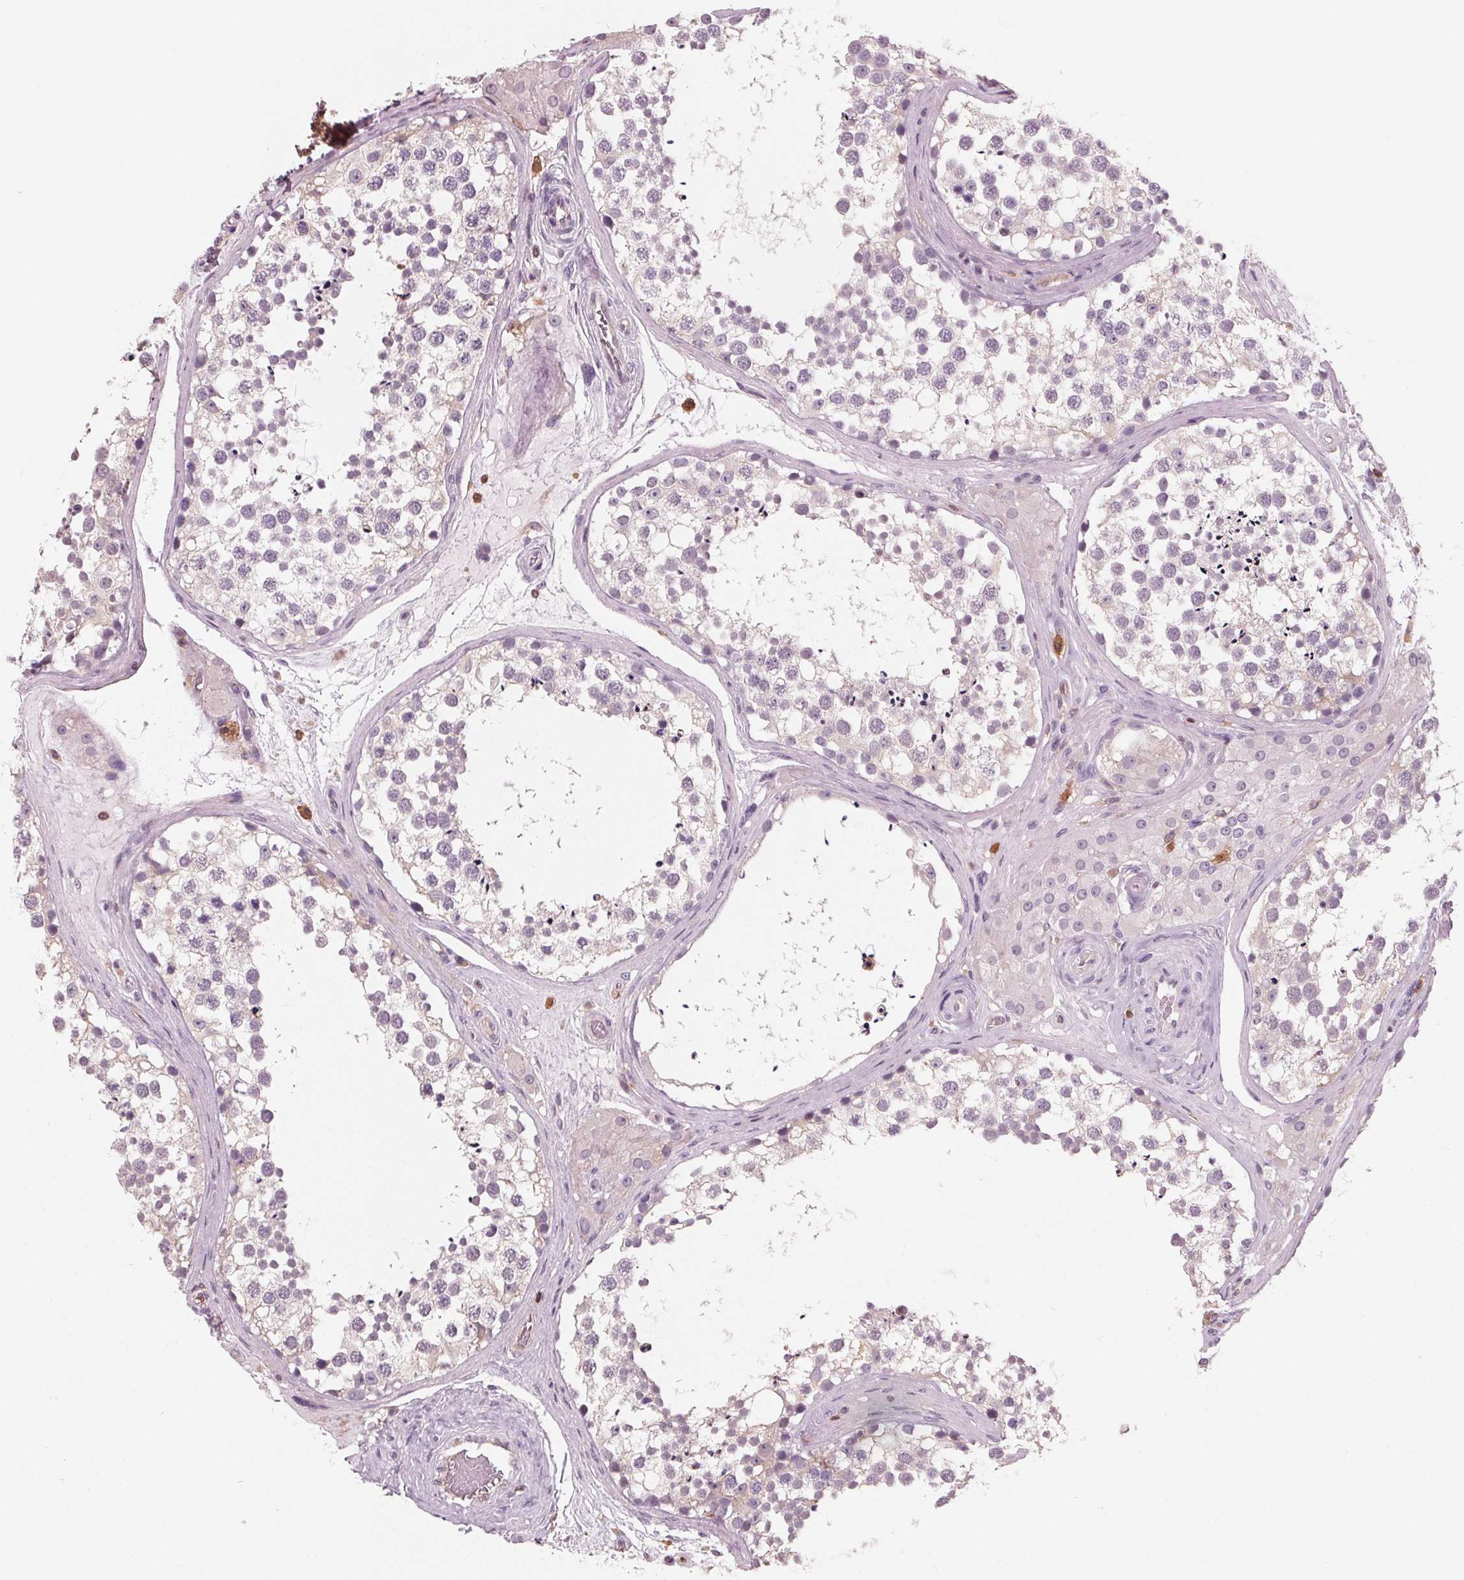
{"staining": {"intensity": "negative", "quantity": "none", "location": "none"}, "tissue": "testis", "cell_type": "Cells in seminiferous ducts", "image_type": "normal", "snomed": [{"axis": "morphology", "description": "Normal tissue, NOS"}, {"axis": "morphology", "description": "Seminoma, NOS"}, {"axis": "topography", "description": "Testis"}], "caption": "DAB (3,3'-diaminobenzidine) immunohistochemical staining of normal human testis displays no significant expression in cells in seminiferous ducts.", "gene": "ARHGAP25", "patient": {"sex": "male", "age": 65}}